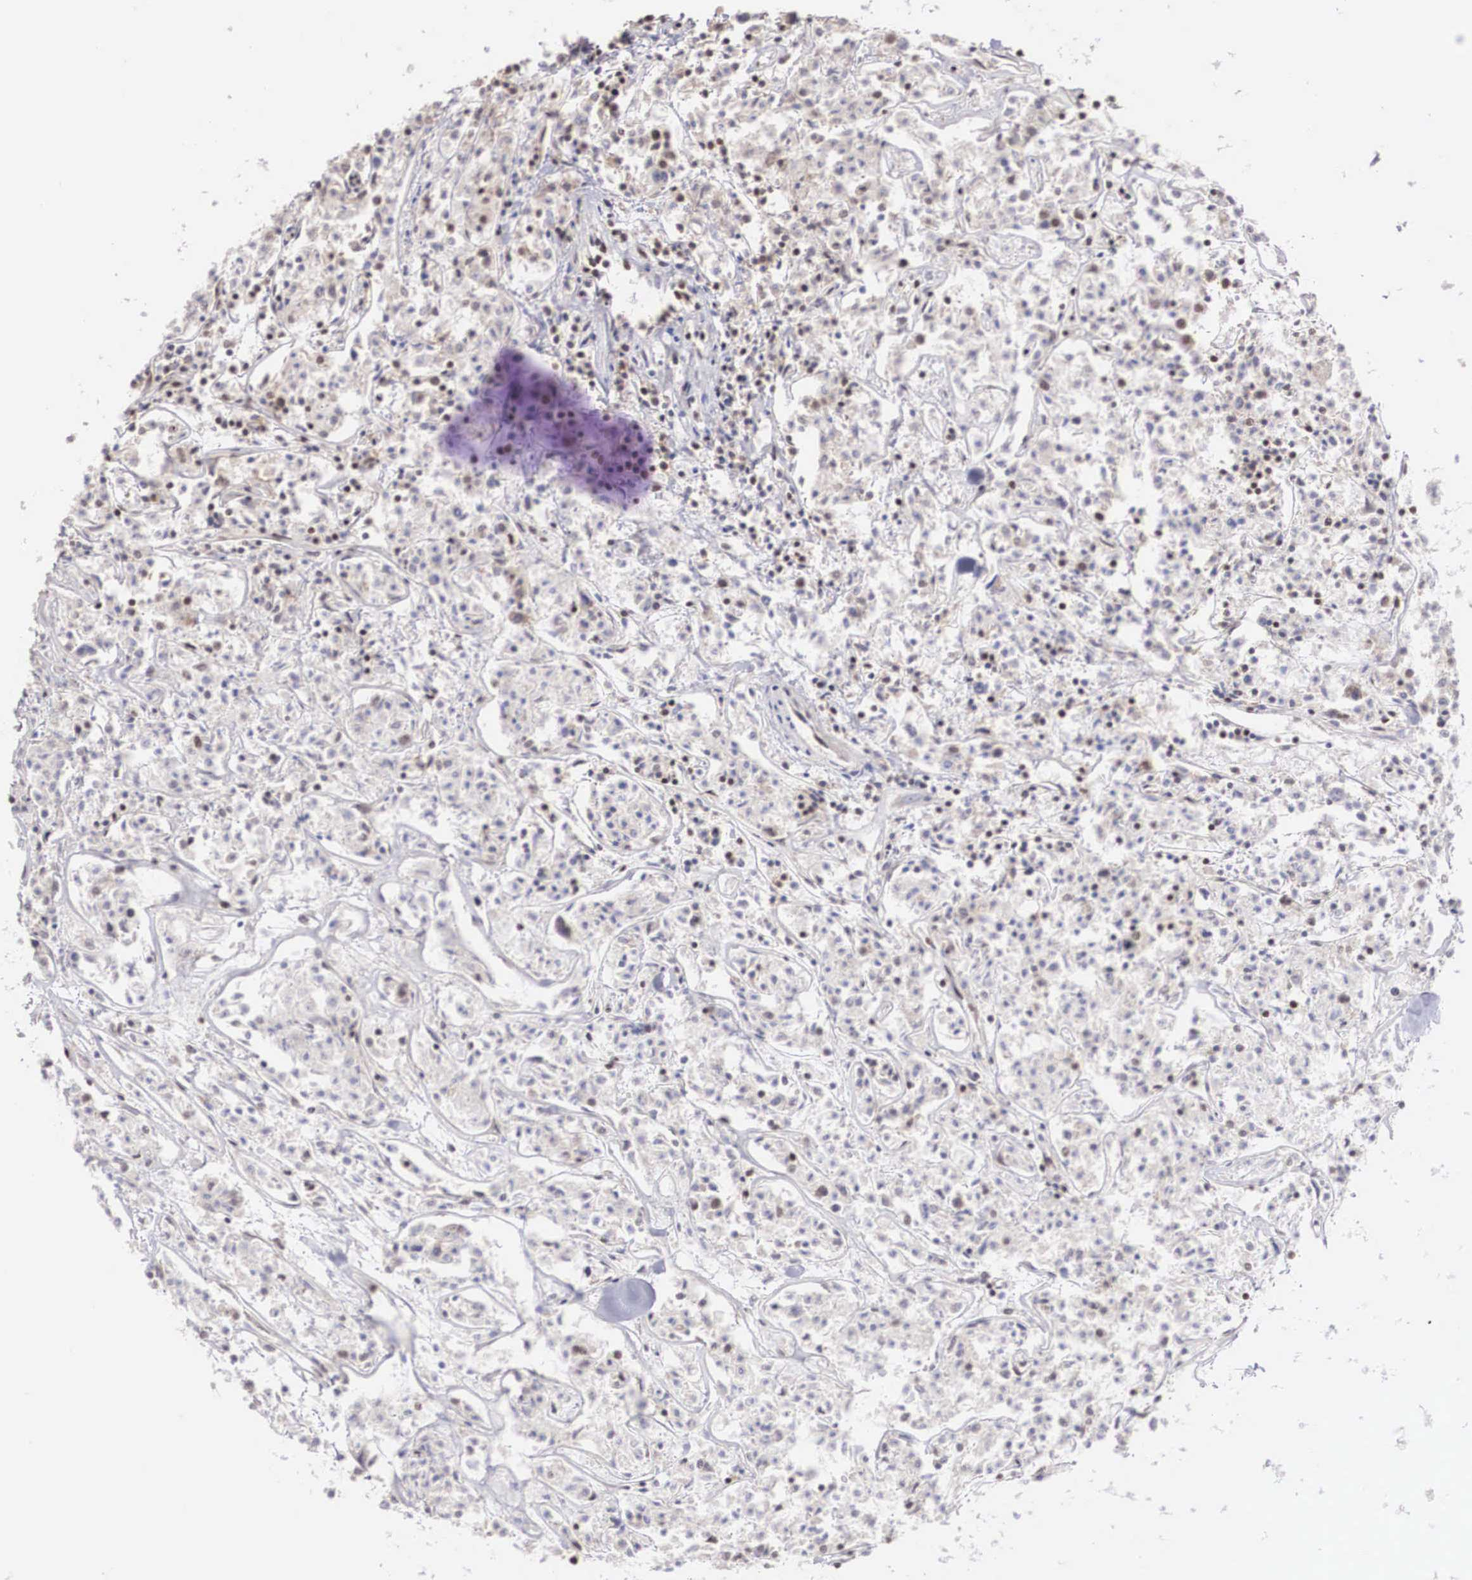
{"staining": {"intensity": "weak", "quantity": "<25%", "location": "nuclear"}, "tissue": "lymphoma", "cell_type": "Tumor cells", "image_type": "cancer", "snomed": [{"axis": "morphology", "description": "Malignant lymphoma, non-Hodgkin's type, Low grade"}, {"axis": "topography", "description": "Small intestine"}], "caption": "Lymphoma stained for a protein using IHC demonstrates no positivity tumor cells.", "gene": "HTATSF1", "patient": {"sex": "female", "age": 59}}